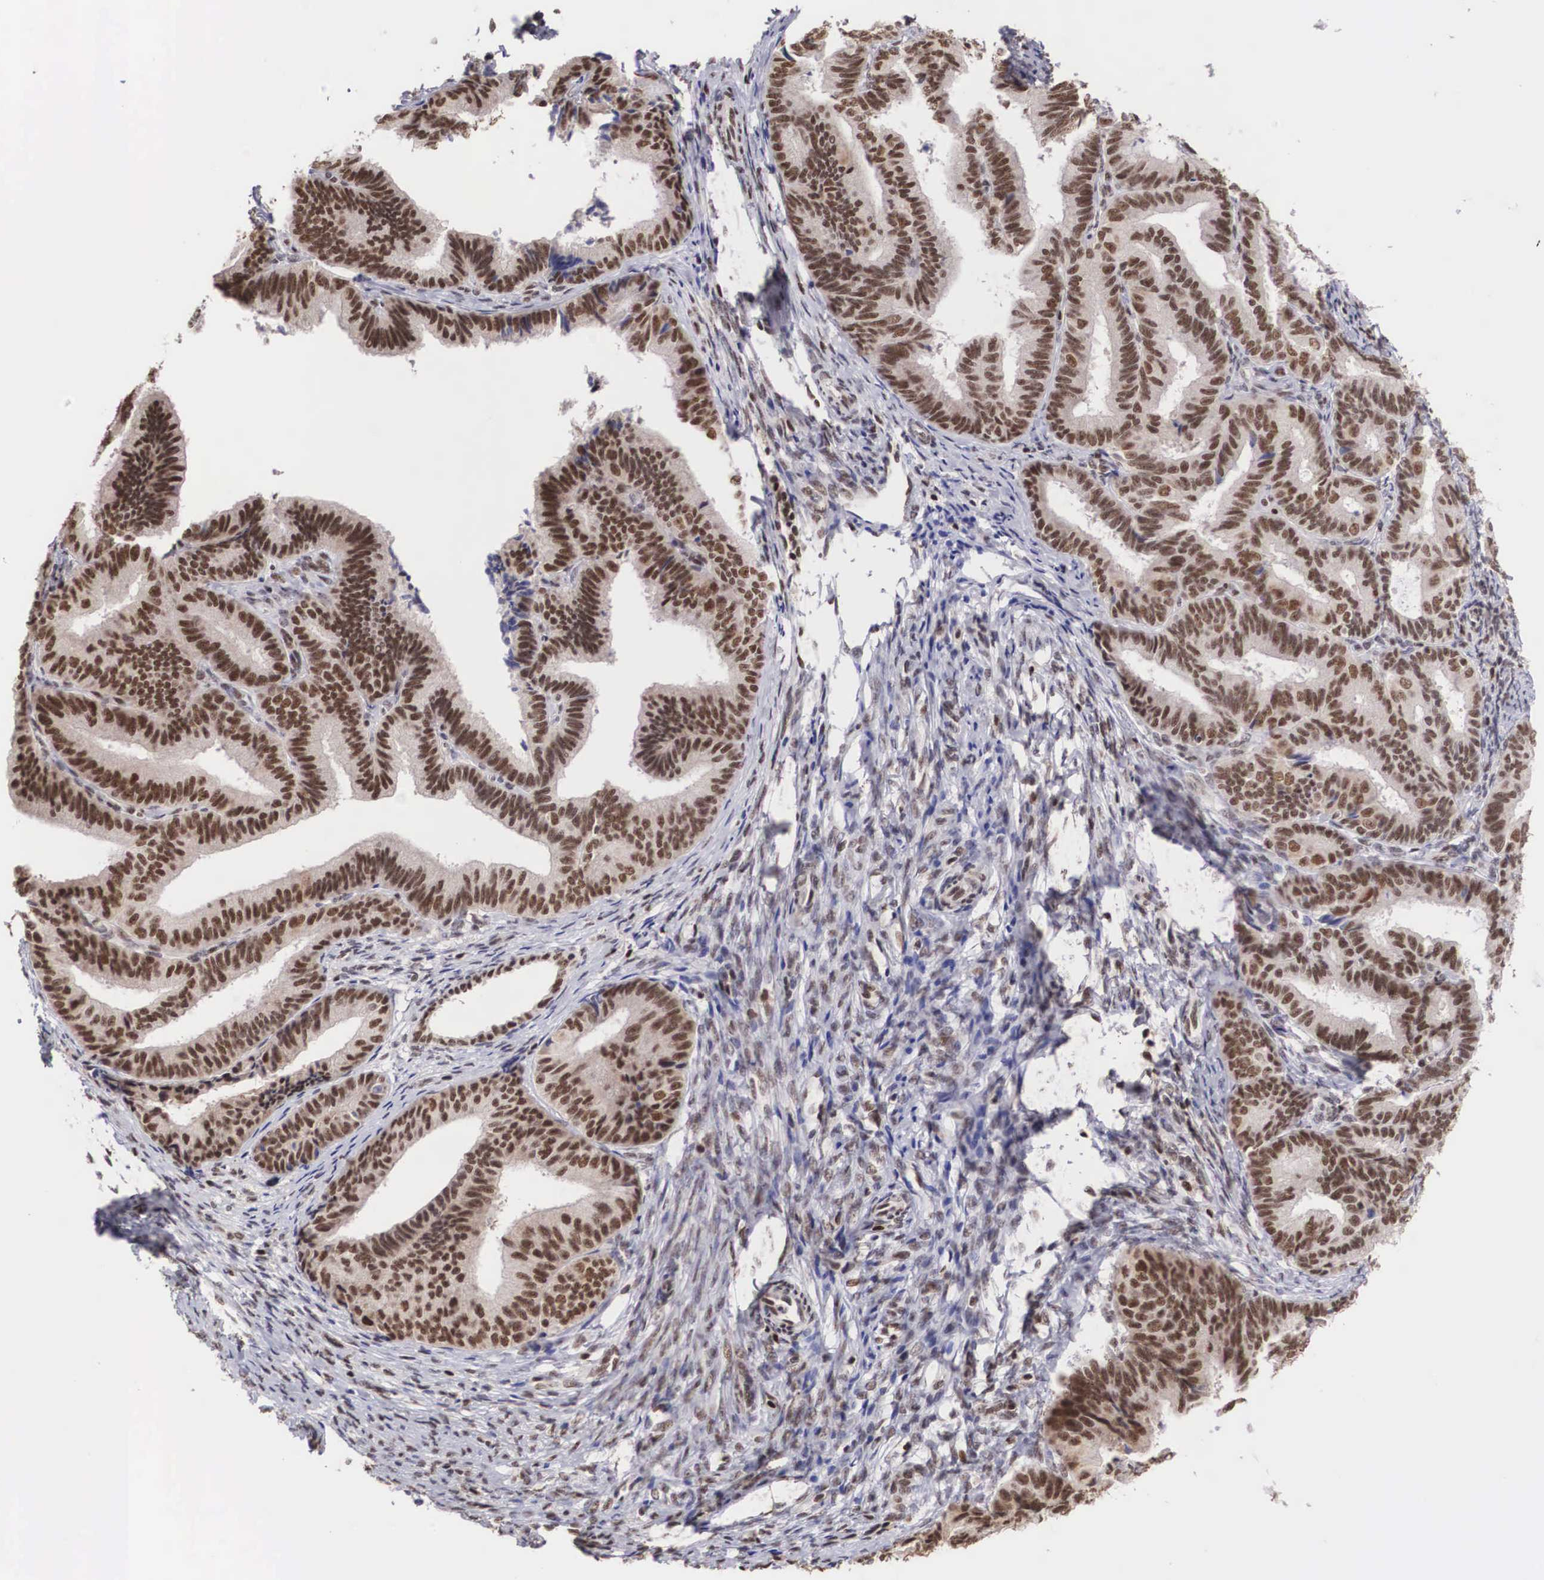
{"staining": {"intensity": "strong", "quantity": ">75%", "location": "nuclear"}, "tissue": "endometrial cancer", "cell_type": "Tumor cells", "image_type": "cancer", "snomed": [{"axis": "morphology", "description": "Adenocarcinoma, NOS"}, {"axis": "topography", "description": "Endometrium"}], "caption": "IHC staining of adenocarcinoma (endometrial), which shows high levels of strong nuclear staining in about >75% of tumor cells indicating strong nuclear protein expression. The staining was performed using DAB (3,3'-diaminobenzidine) (brown) for protein detection and nuclei were counterstained in hematoxylin (blue).", "gene": "HTATSF1", "patient": {"sex": "female", "age": 63}}